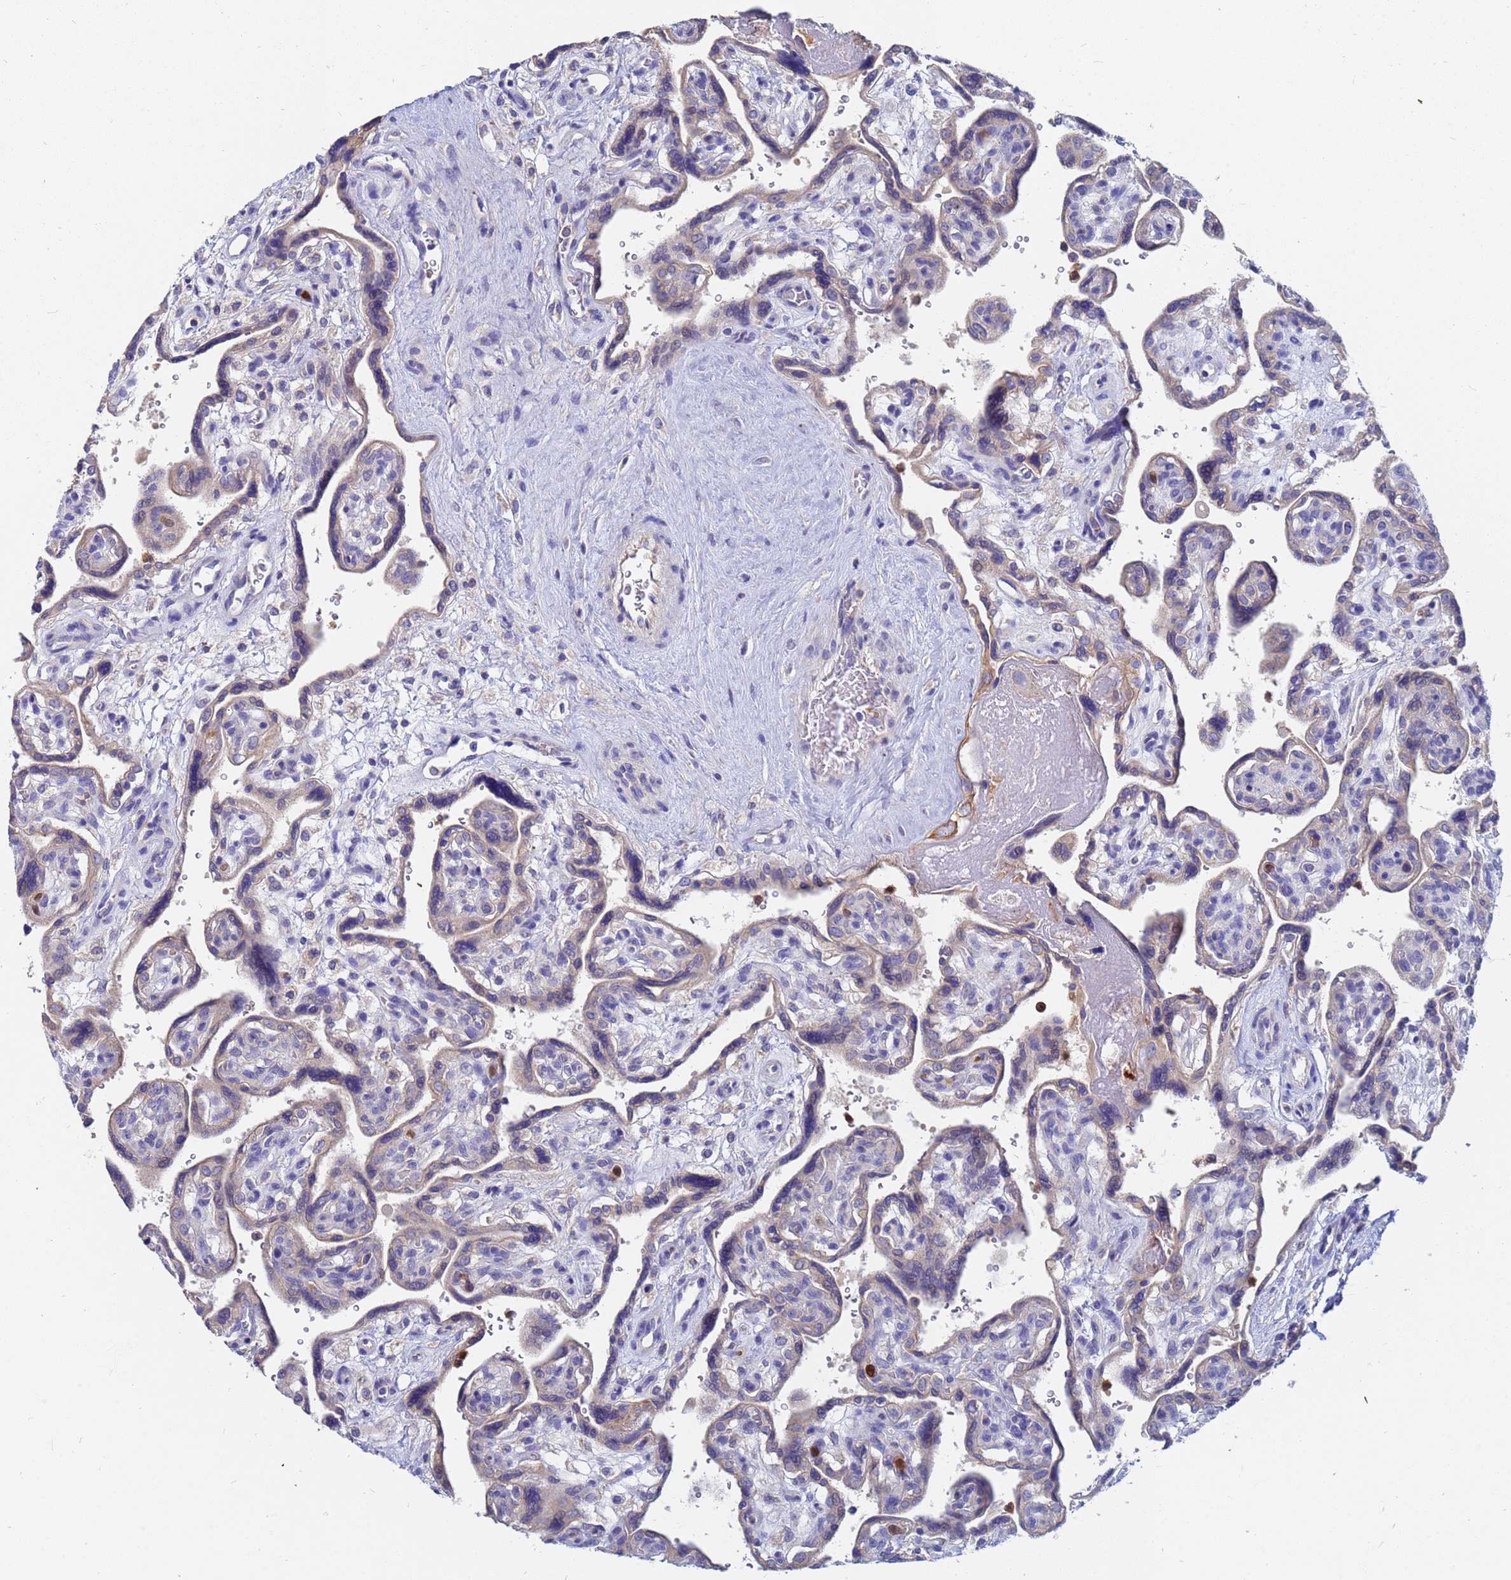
{"staining": {"intensity": "moderate", "quantity": "25%-75%", "location": "cytoplasmic/membranous"}, "tissue": "placenta", "cell_type": "Decidual cells", "image_type": "normal", "snomed": [{"axis": "morphology", "description": "Normal tissue, NOS"}, {"axis": "topography", "description": "Placenta"}], "caption": "Placenta stained with immunohistochemistry (IHC) reveals moderate cytoplasmic/membranous staining in about 25%-75% of decidual cells.", "gene": "TTLL11", "patient": {"sex": "female", "age": 39}}